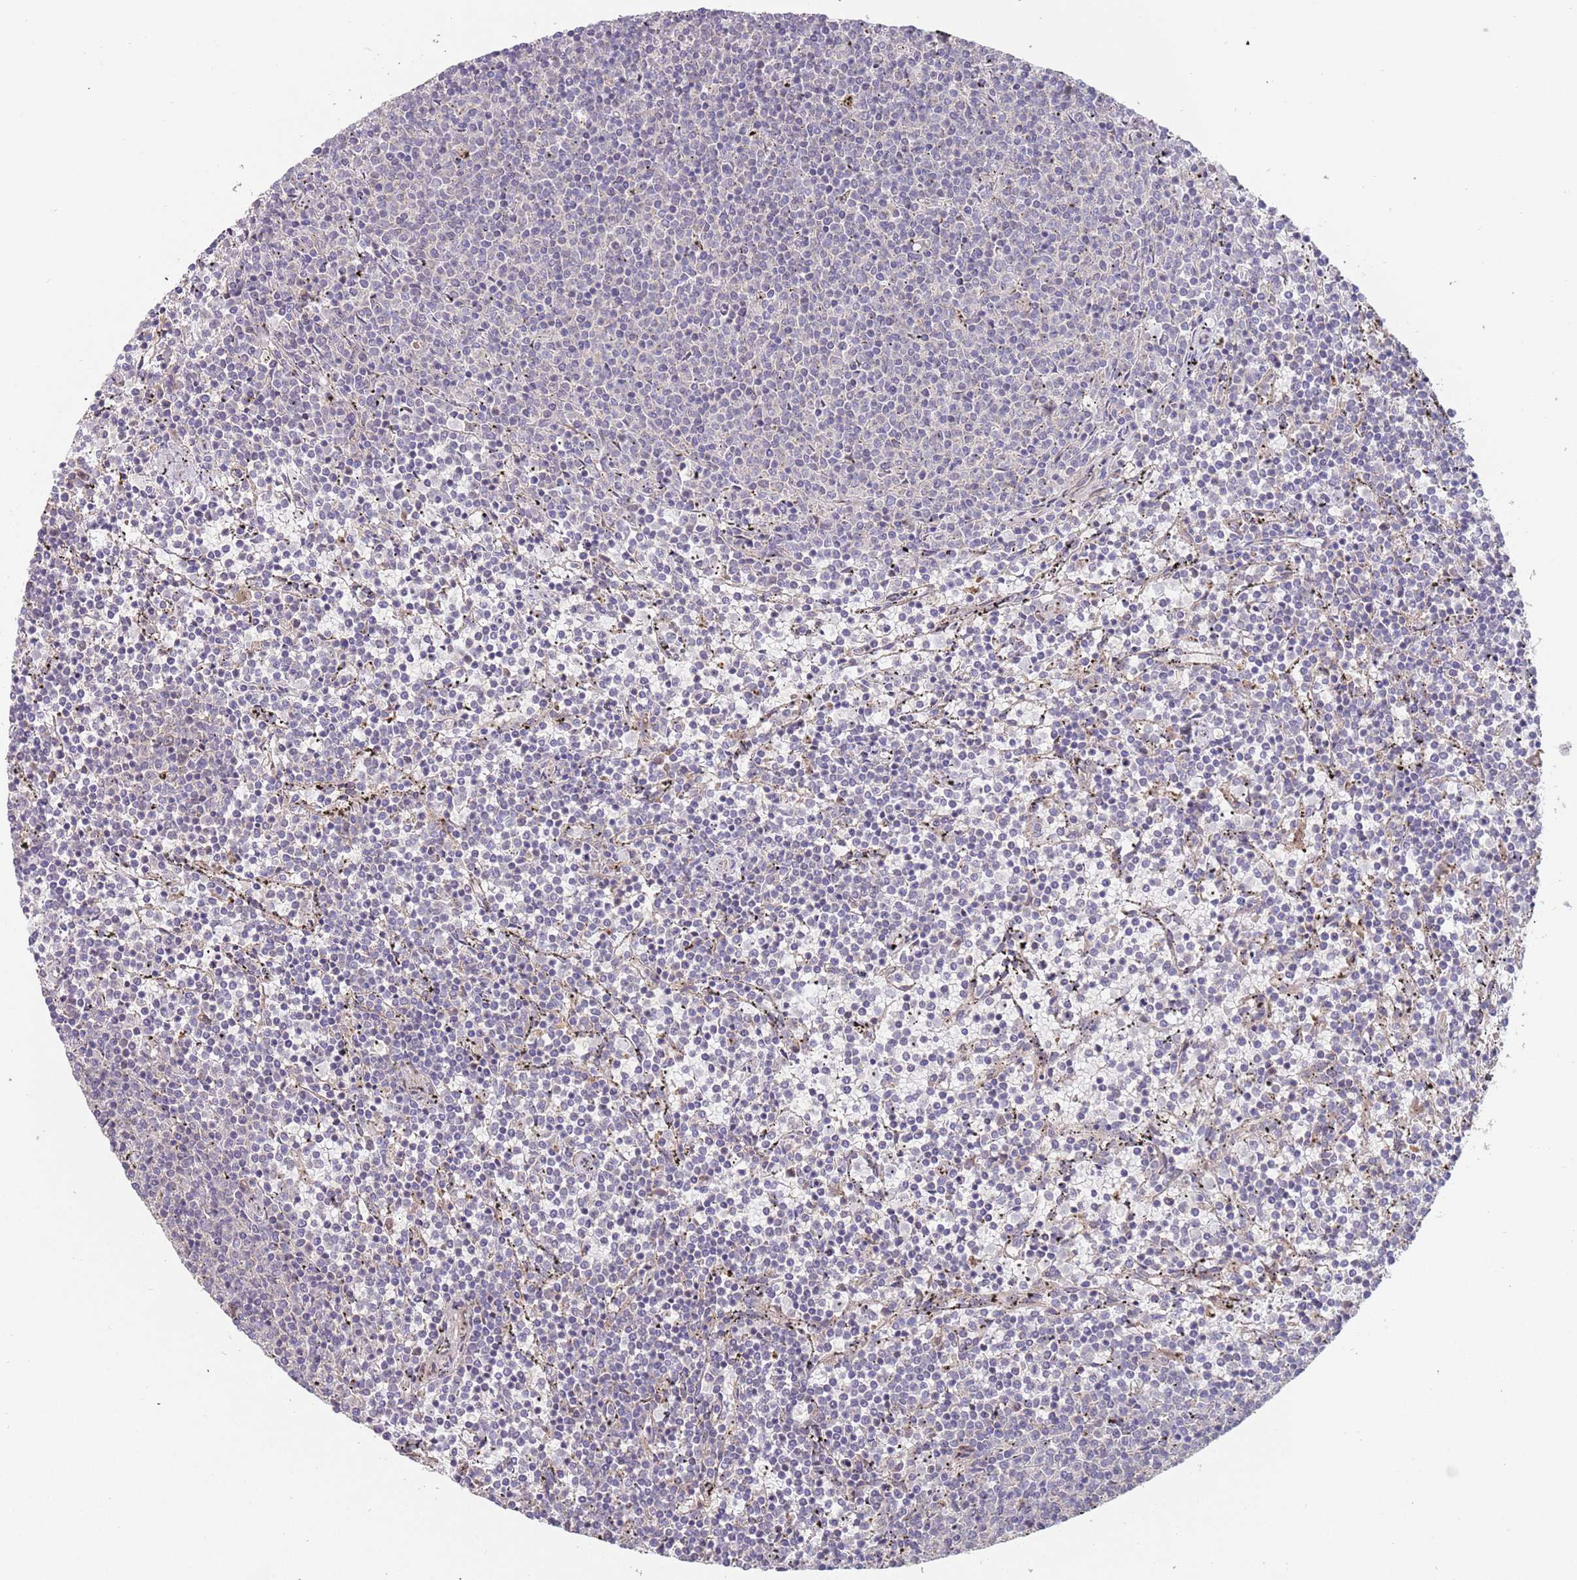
{"staining": {"intensity": "negative", "quantity": "none", "location": "none"}, "tissue": "lymphoma", "cell_type": "Tumor cells", "image_type": "cancer", "snomed": [{"axis": "morphology", "description": "Malignant lymphoma, non-Hodgkin's type, Low grade"}, {"axis": "topography", "description": "Spleen"}], "caption": "Human lymphoma stained for a protein using IHC reveals no expression in tumor cells.", "gene": "TMEM64", "patient": {"sex": "female", "age": 50}}